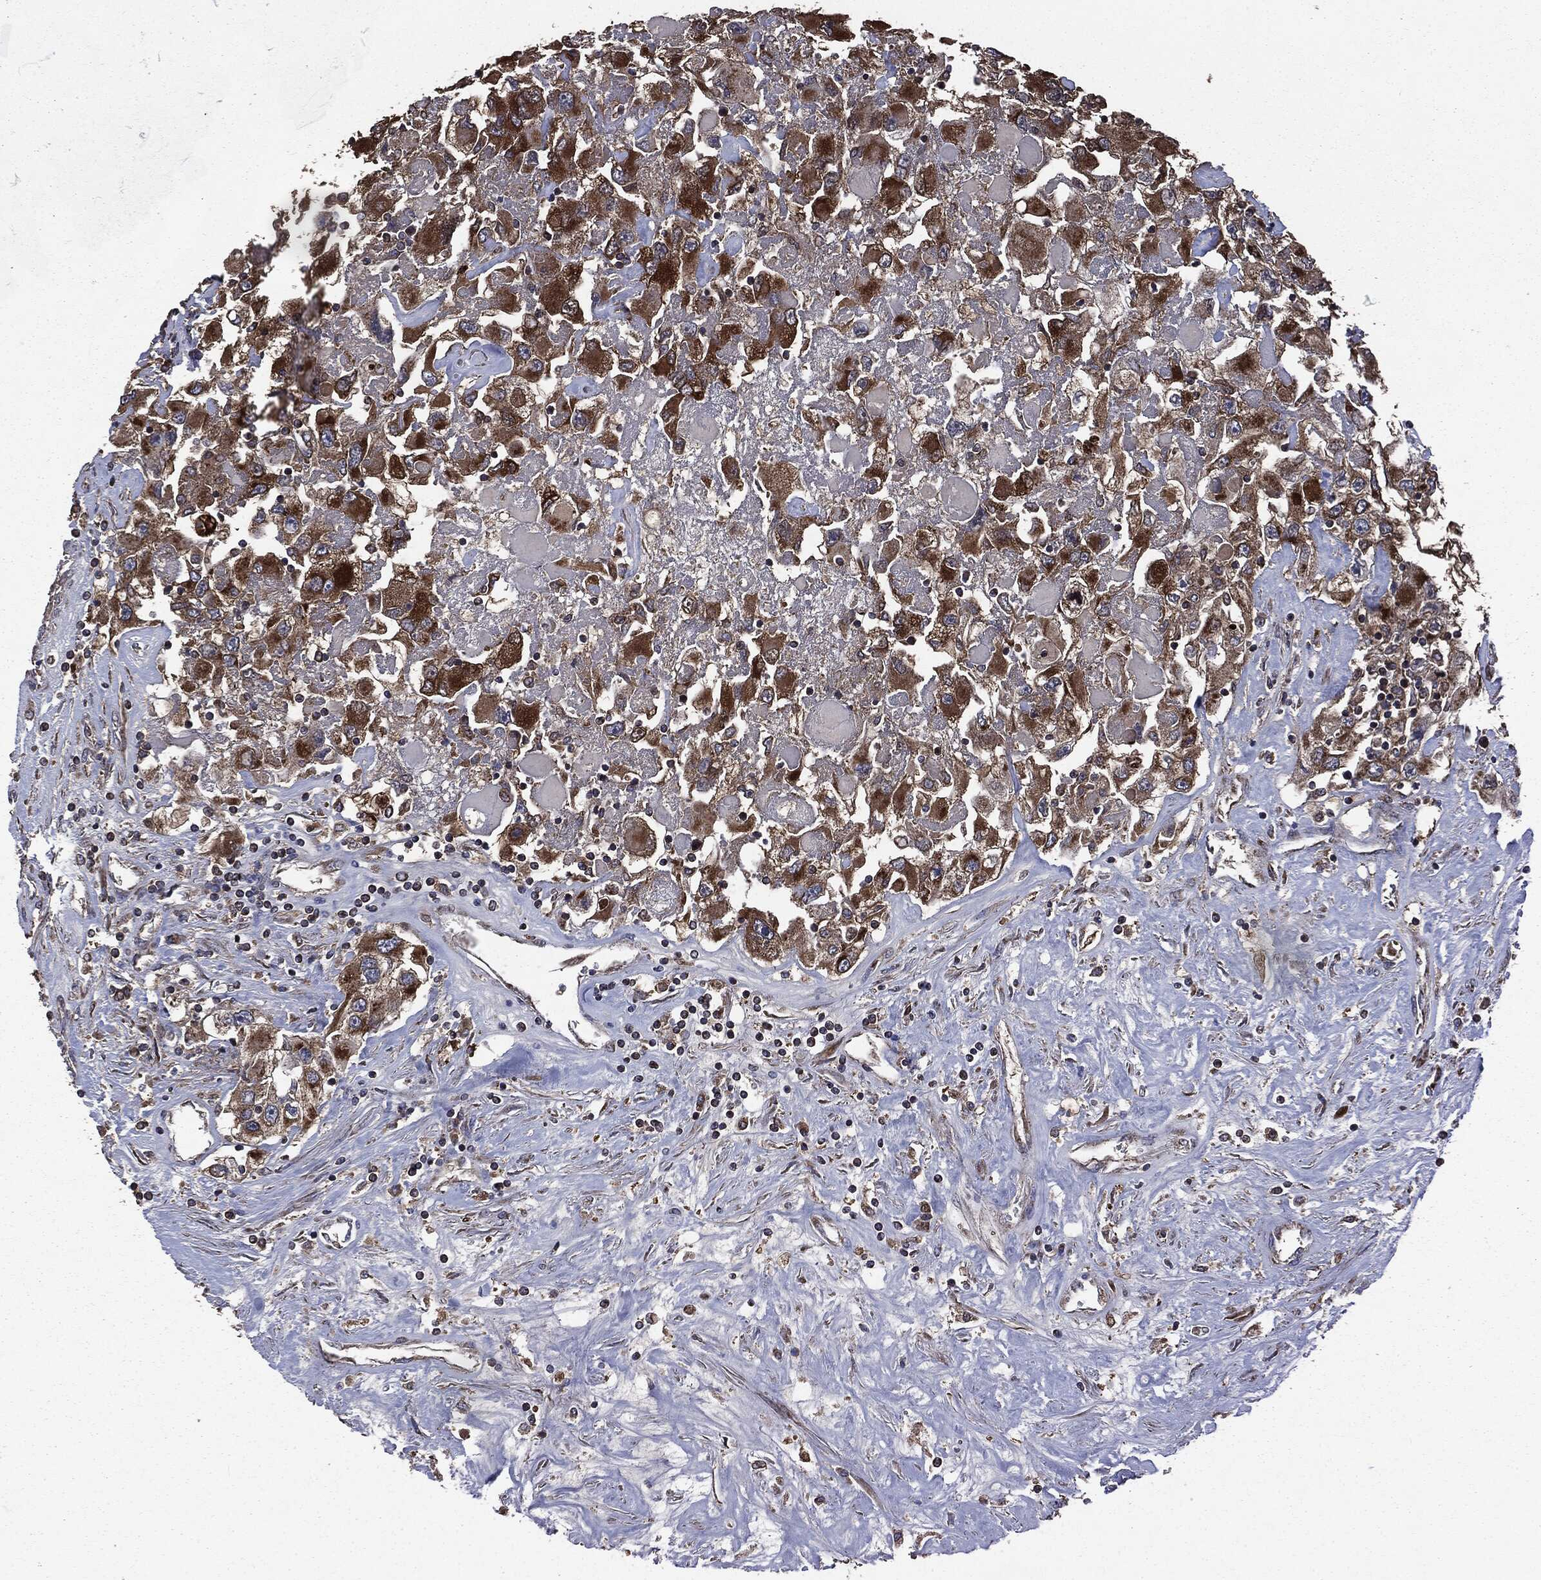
{"staining": {"intensity": "strong", "quantity": "25%-75%", "location": "cytoplasmic/membranous"}, "tissue": "renal cancer", "cell_type": "Tumor cells", "image_type": "cancer", "snomed": [{"axis": "morphology", "description": "Adenocarcinoma, NOS"}, {"axis": "topography", "description": "Kidney"}], "caption": "Tumor cells demonstrate high levels of strong cytoplasmic/membranous staining in about 25%-75% of cells in renal cancer.", "gene": "MAPK6", "patient": {"sex": "female", "age": 52}}